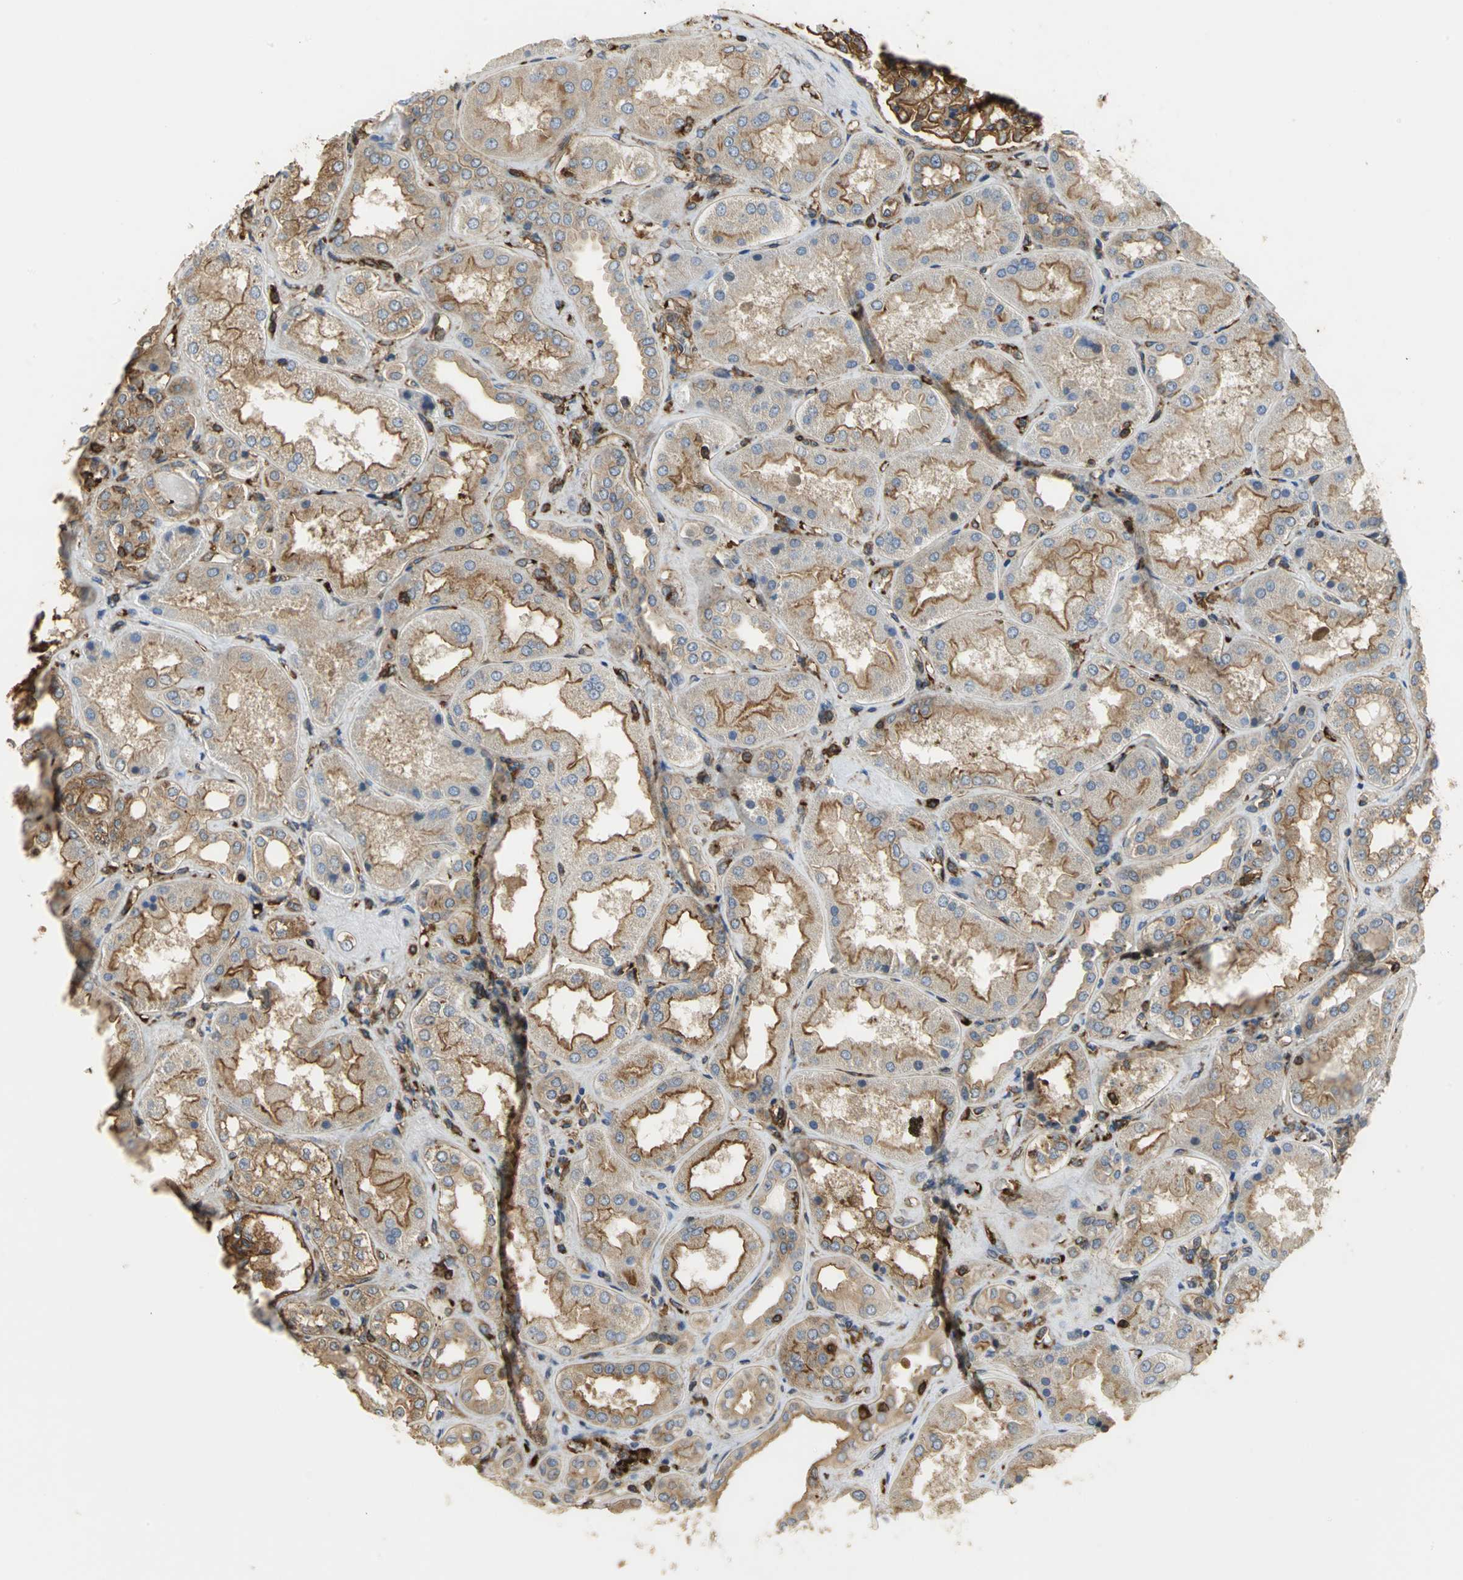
{"staining": {"intensity": "strong", "quantity": ">75%", "location": "cytoplasmic/membranous"}, "tissue": "kidney", "cell_type": "Cells in glomeruli", "image_type": "normal", "snomed": [{"axis": "morphology", "description": "Normal tissue, NOS"}, {"axis": "topography", "description": "Kidney"}], "caption": "Immunohistochemical staining of benign kidney reveals high levels of strong cytoplasmic/membranous staining in about >75% of cells in glomeruli. (Stains: DAB in brown, nuclei in blue, Microscopy: brightfield microscopy at high magnification).", "gene": "TLN1", "patient": {"sex": "female", "age": 56}}